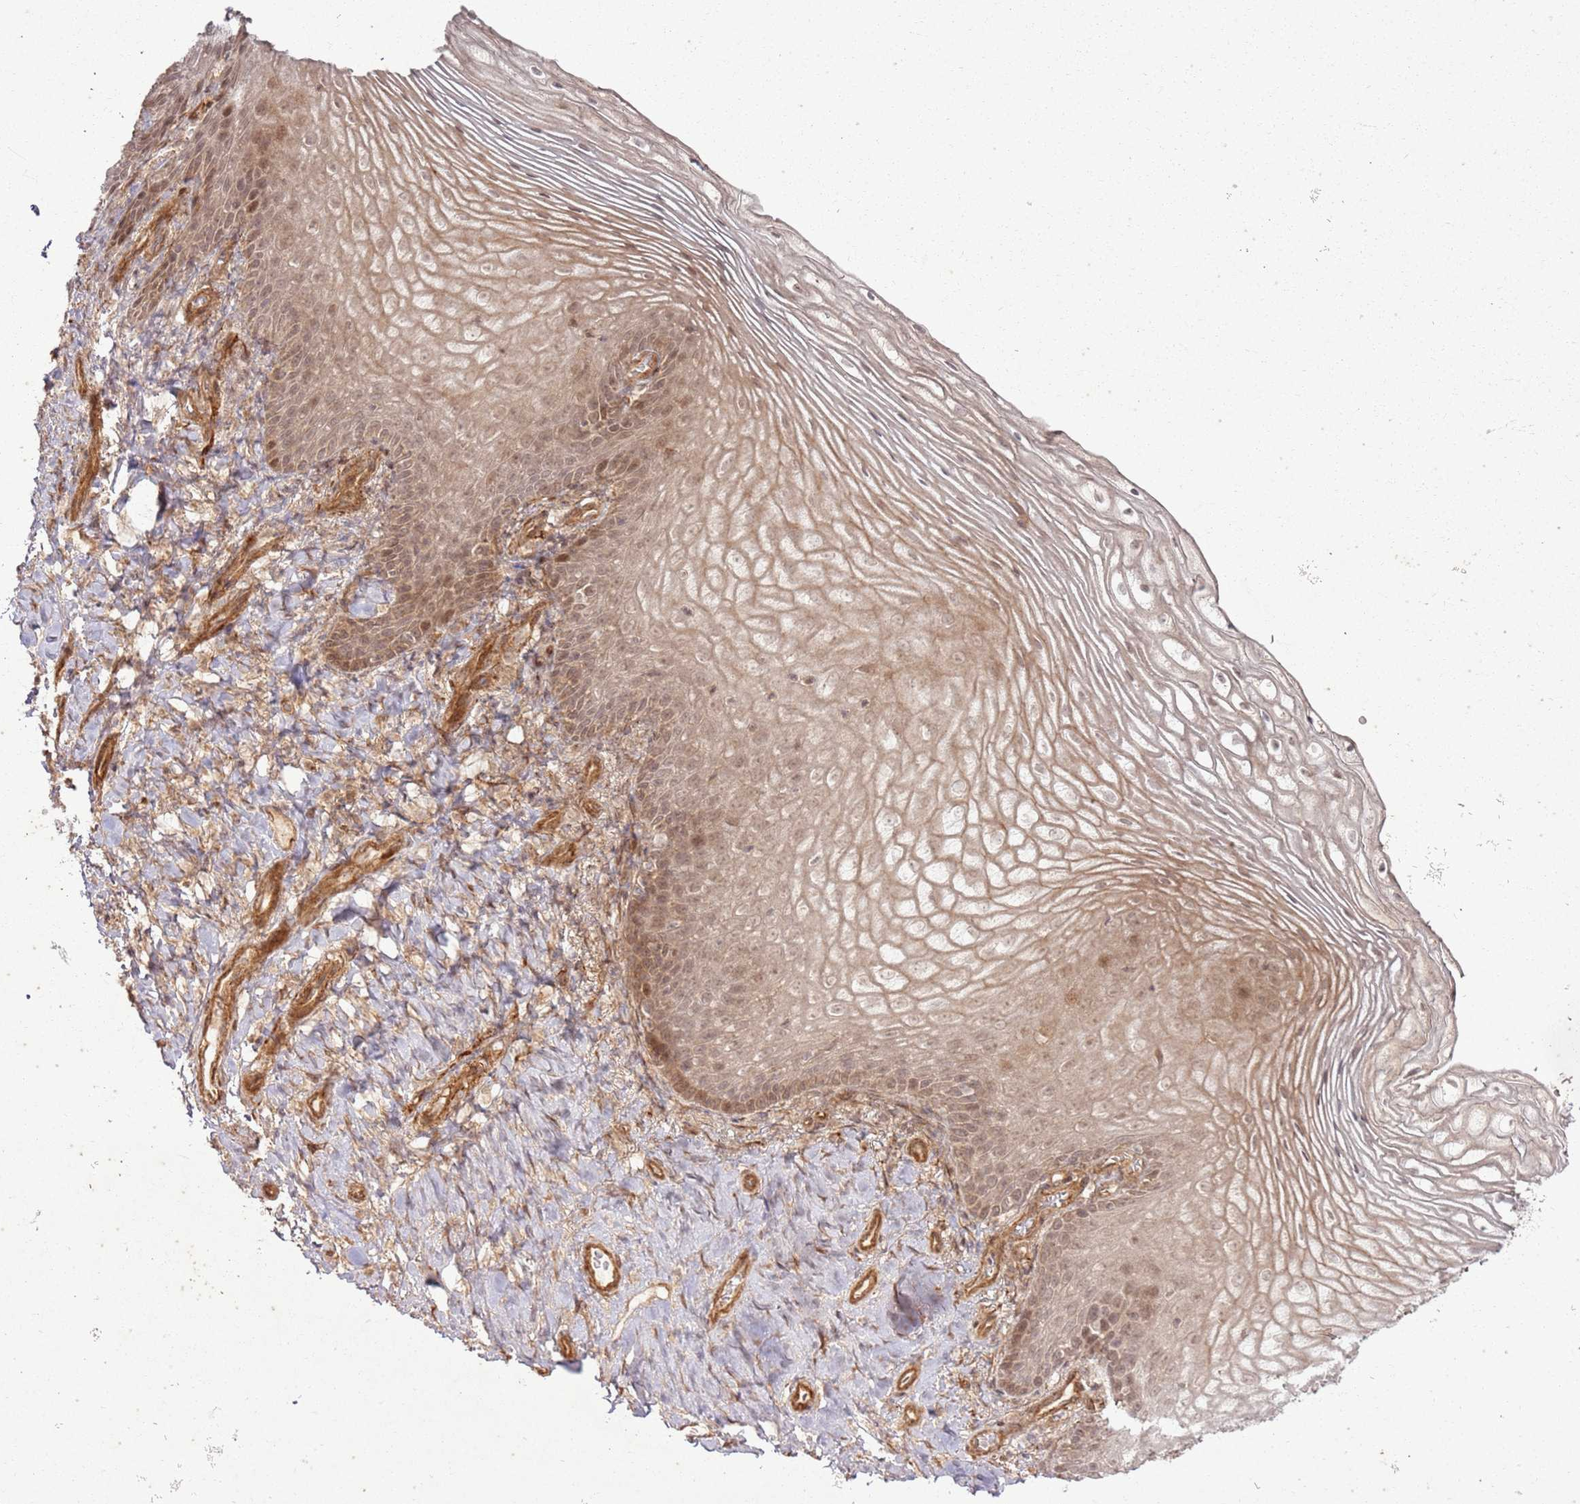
{"staining": {"intensity": "moderate", "quantity": ">75%", "location": "cytoplasmic/membranous,nuclear"}, "tissue": "vagina", "cell_type": "Squamous epithelial cells", "image_type": "normal", "snomed": [{"axis": "morphology", "description": "Normal tissue, NOS"}, {"axis": "topography", "description": "Vagina"}], "caption": "IHC image of normal human vagina stained for a protein (brown), which demonstrates medium levels of moderate cytoplasmic/membranous,nuclear staining in about >75% of squamous epithelial cells.", "gene": "ZNF623", "patient": {"sex": "female", "age": 60}}